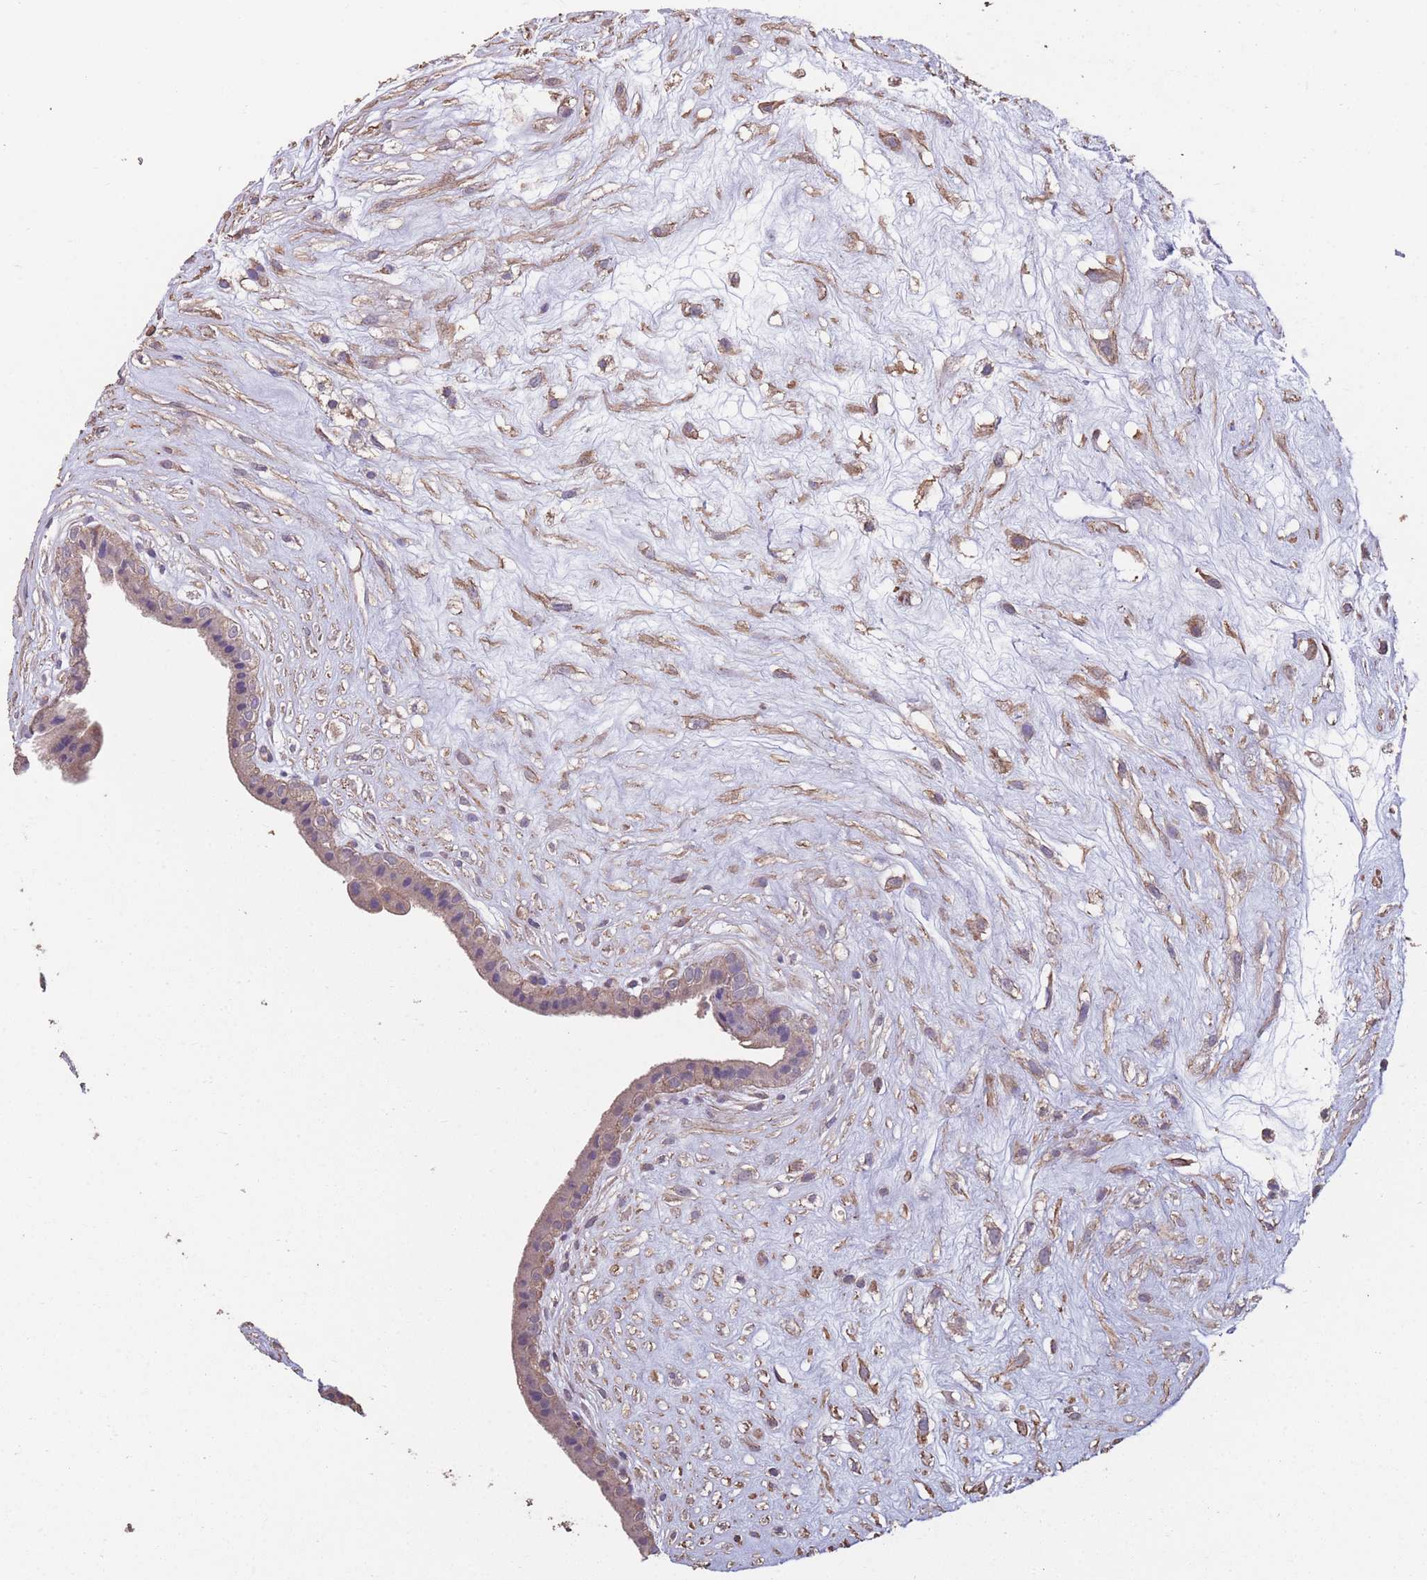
{"staining": {"intensity": "weak", "quantity": ">75%", "location": "cytoplasmic/membranous"}, "tissue": "placenta", "cell_type": "Decidual cells", "image_type": "normal", "snomed": [{"axis": "morphology", "description": "Normal tissue, NOS"}, {"axis": "topography", "description": "Placenta"}], "caption": "IHC histopathology image of unremarkable placenta: human placenta stained using immunohistochemistry (IHC) demonstrates low levels of weak protein expression localized specifically in the cytoplasmic/membranous of decidual cells, appearing as a cytoplasmic/membranous brown color.", "gene": "NUDT21", "patient": {"sex": "female", "age": 18}}